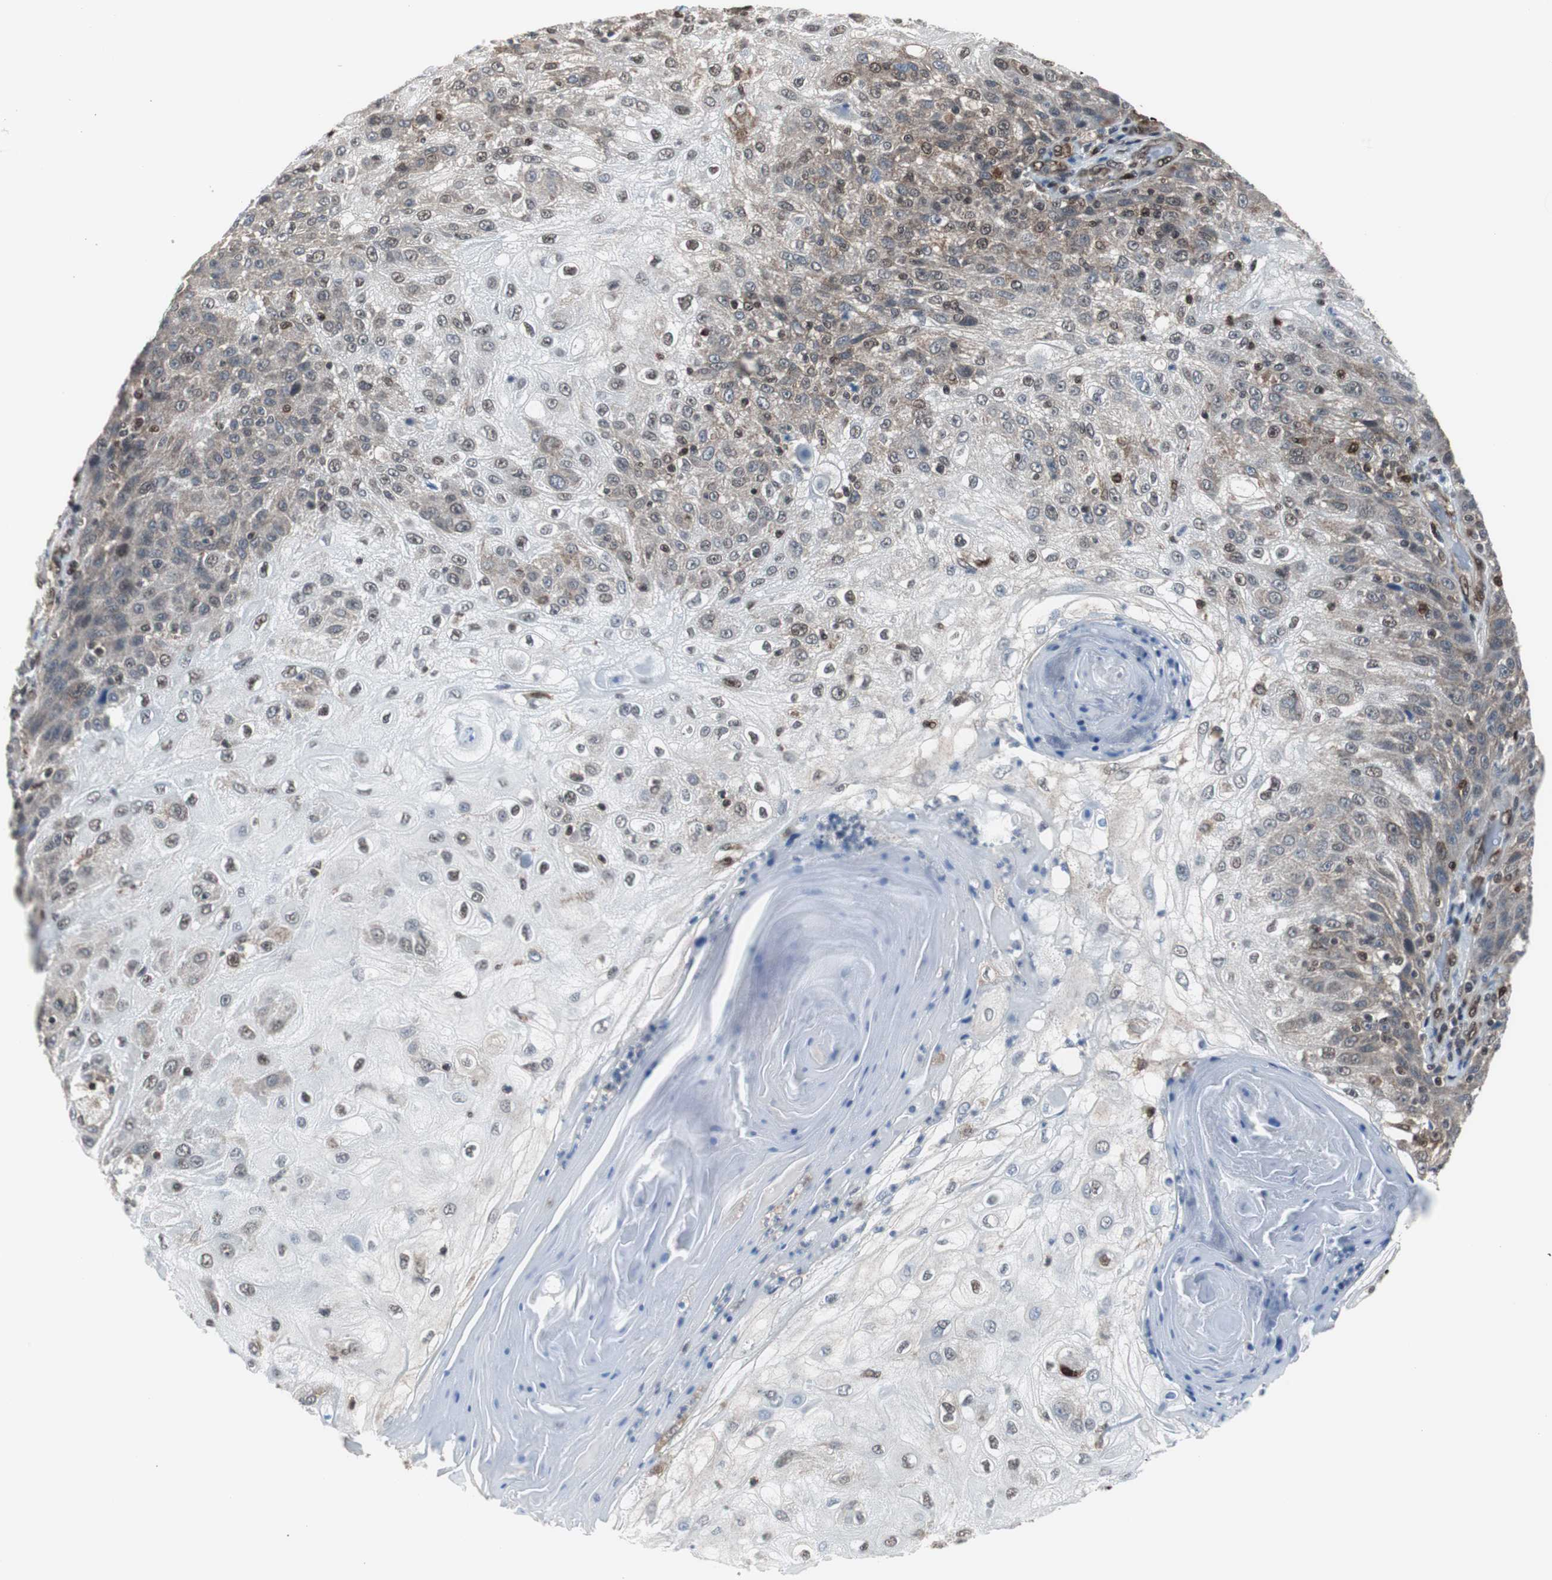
{"staining": {"intensity": "weak", "quantity": ">75%", "location": "cytoplasmic/membranous"}, "tissue": "skin cancer", "cell_type": "Tumor cells", "image_type": "cancer", "snomed": [{"axis": "morphology", "description": "Normal tissue, NOS"}, {"axis": "morphology", "description": "Squamous cell carcinoma, NOS"}, {"axis": "topography", "description": "Skin"}], "caption": "This micrograph displays skin cancer (squamous cell carcinoma) stained with IHC to label a protein in brown. The cytoplasmic/membranous of tumor cells show weak positivity for the protein. Nuclei are counter-stained blue.", "gene": "VCP", "patient": {"sex": "female", "age": 83}}